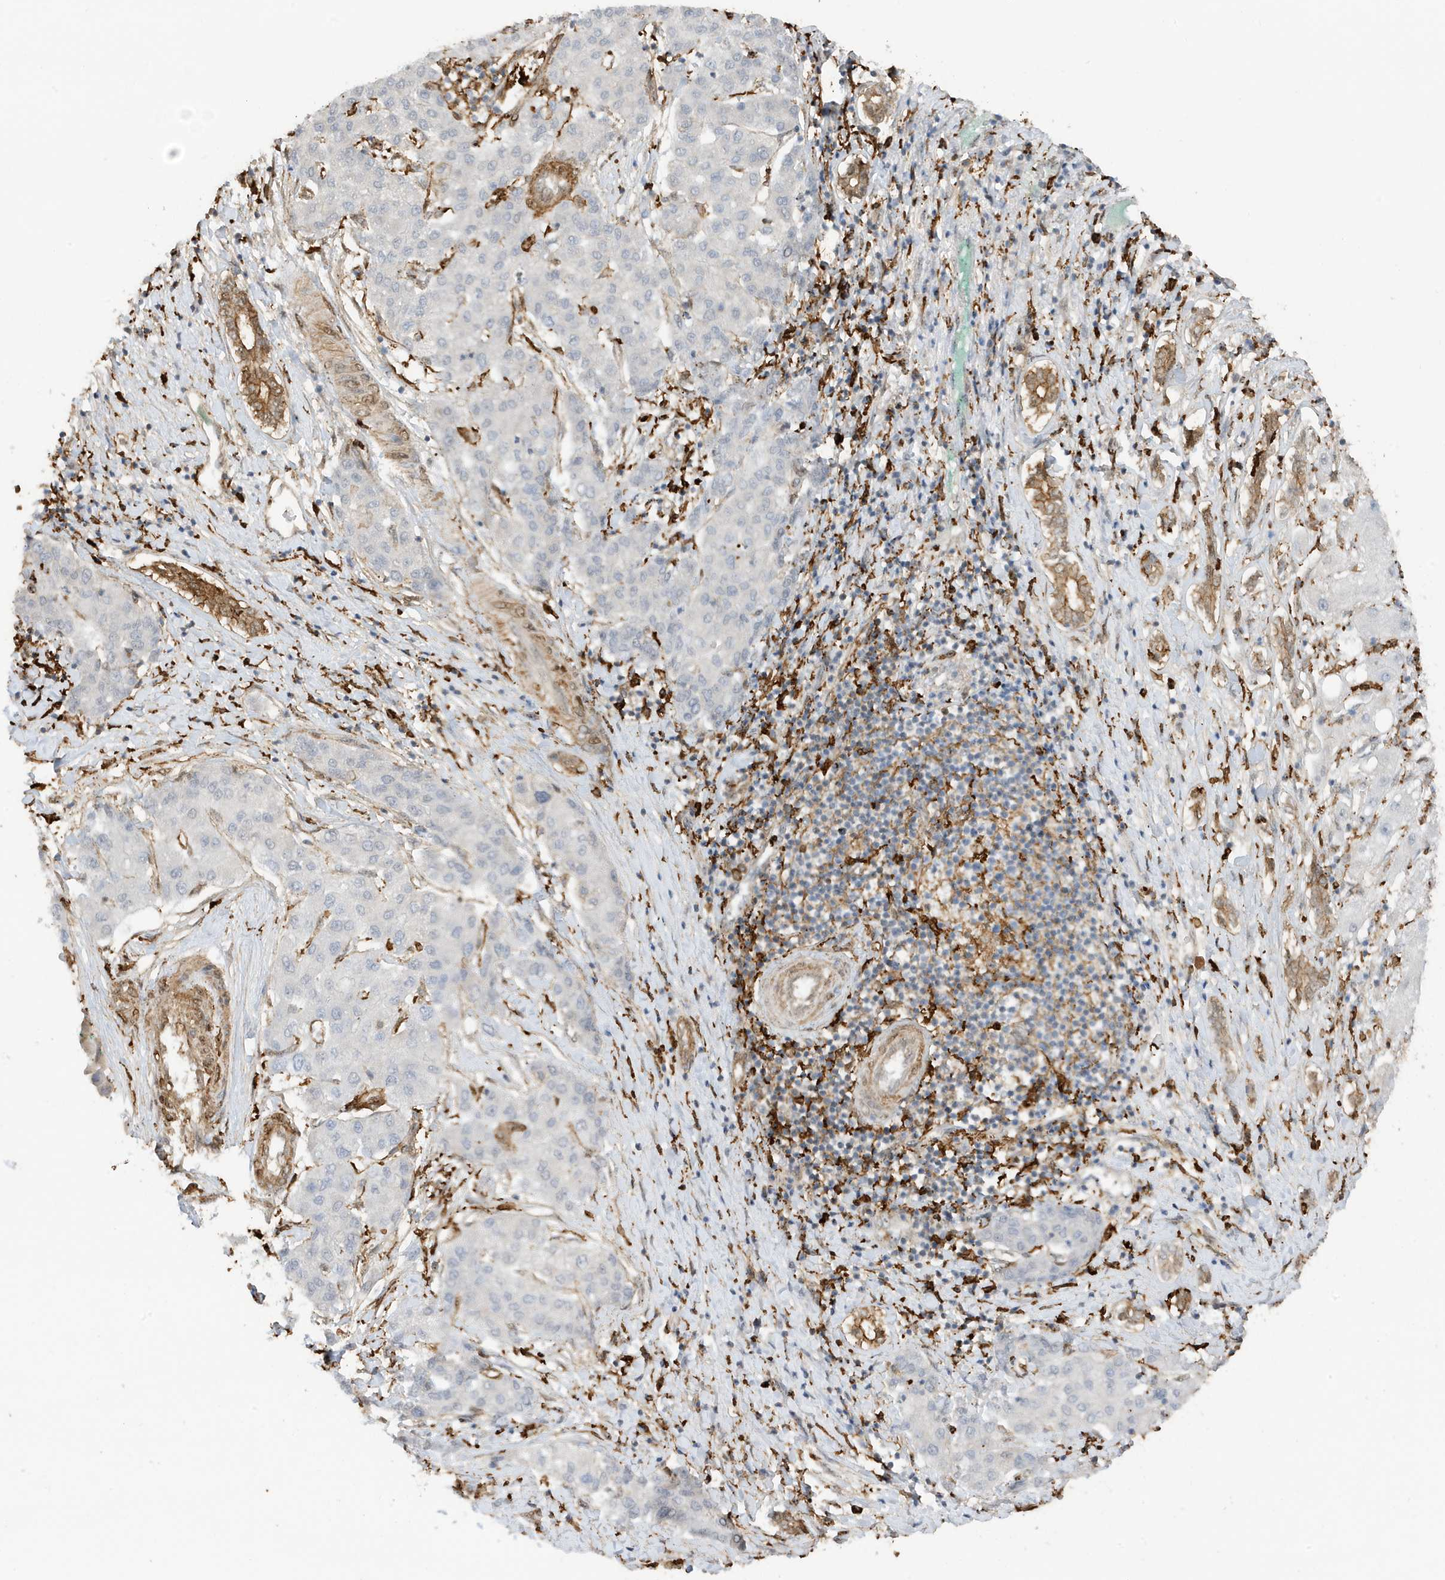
{"staining": {"intensity": "negative", "quantity": "none", "location": "none"}, "tissue": "liver cancer", "cell_type": "Tumor cells", "image_type": "cancer", "snomed": [{"axis": "morphology", "description": "Carcinoma, Hepatocellular, NOS"}, {"axis": "topography", "description": "Liver"}], "caption": "Micrograph shows no significant protein positivity in tumor cells of liver hepatocellular carcinoma. (DAB (3,3'-diaminobenzidine) immunohistochemistry (IHC) with hematoxylin counter stain).", "gene": "PHACTR2", "patient": {"sex": "male", "age": 65}}